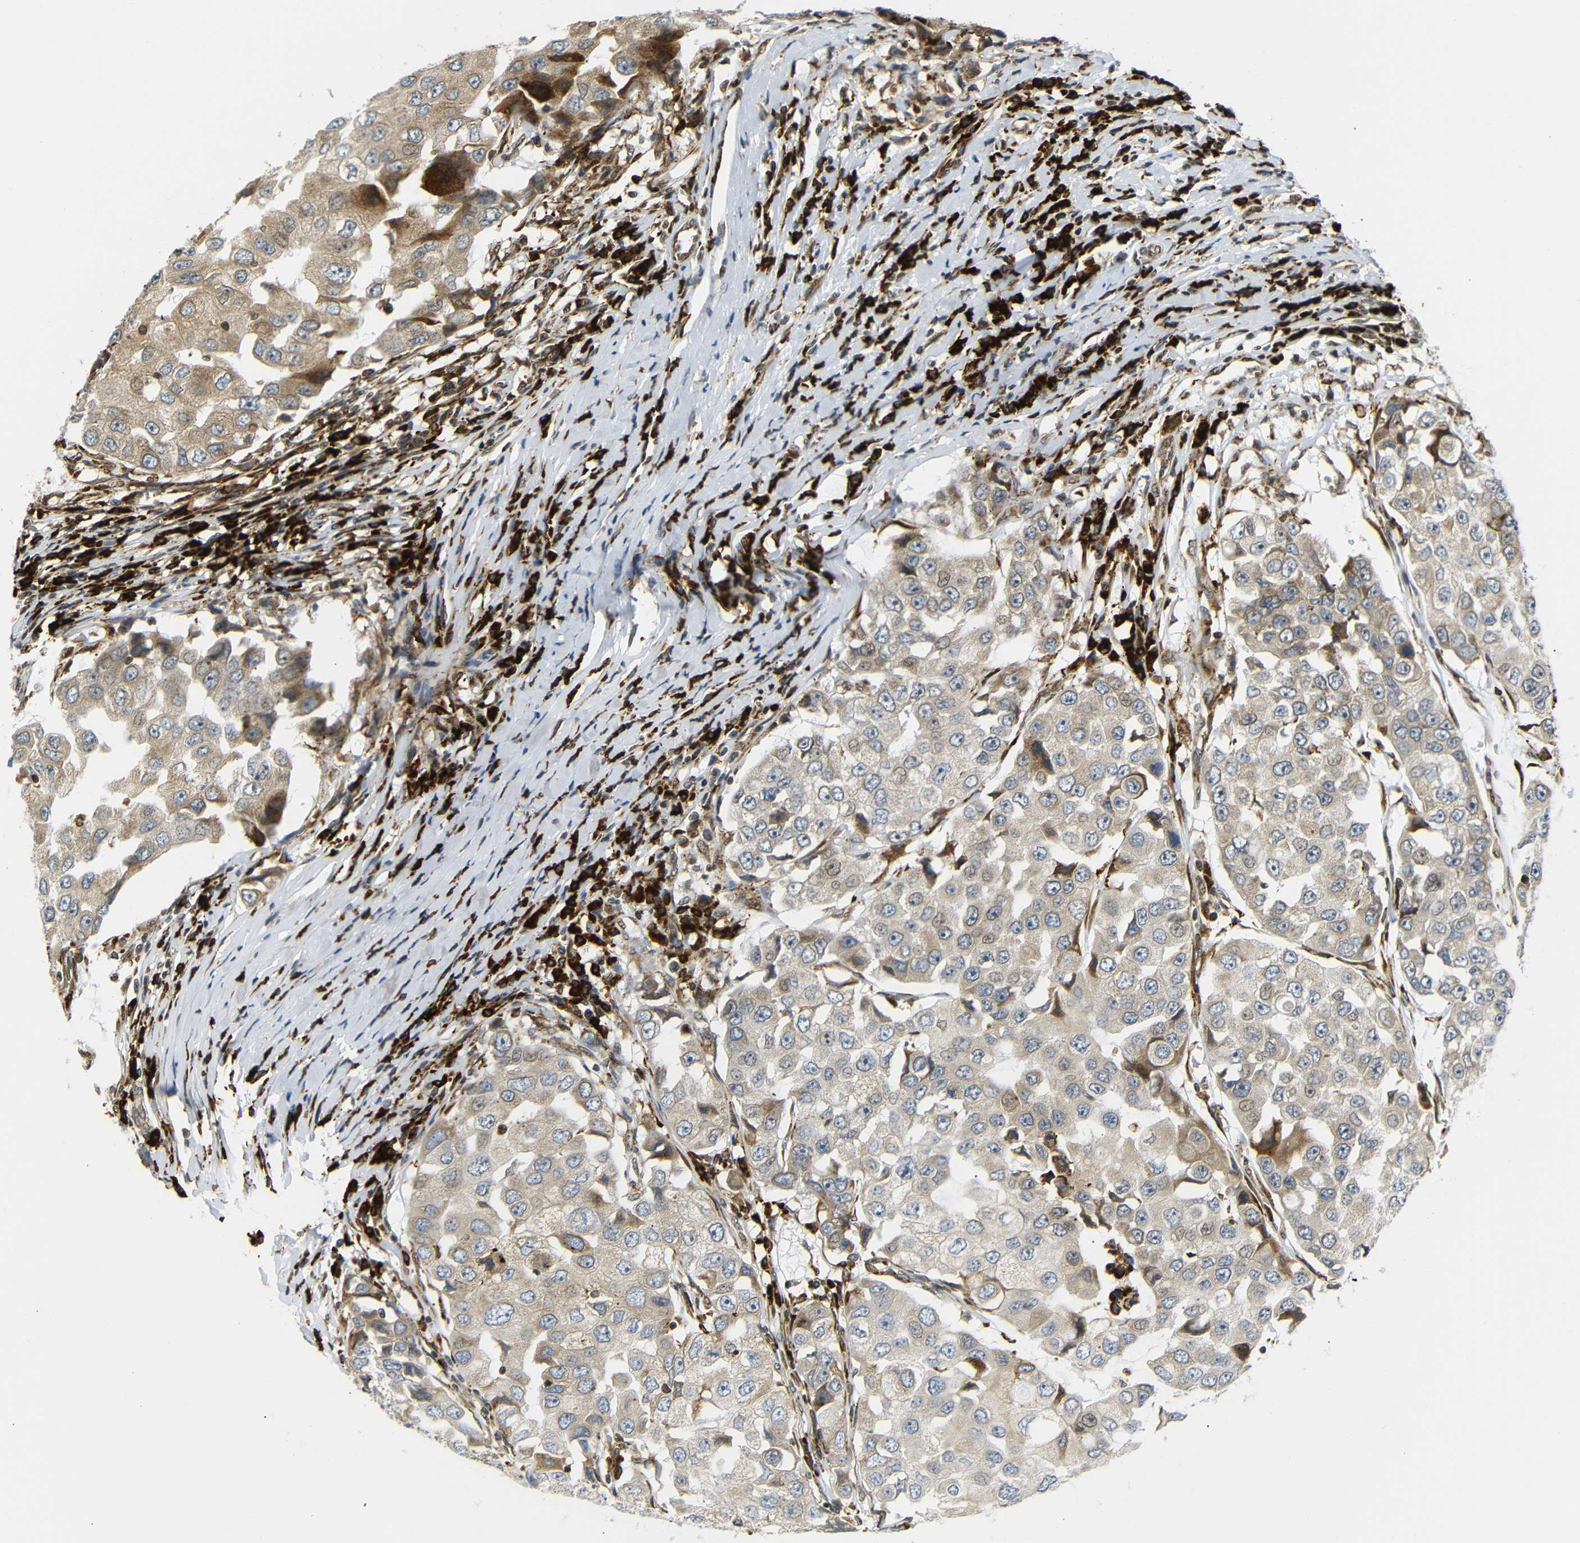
{"staining": {"intensity": "weak", "quantity": ">75%", "location": "cytoplasmic/membranous"}, "tissue": "breast cancer", "cell_type": "Tumor cells", "image_type": "cancer", "snomed": [{"axis": "morphology", "description": "Duct carcinoma"}, {"axis": "topography", "description": "Breast"}], "caption": "Immunohistochemical staining of breast intraductal carcinoma demonstrates weak cytoplasmic/membranous protein staining in about >75% of tumor cells.", "gene": "SPCS2", "patient": {"sex": "female", "age": 27}}